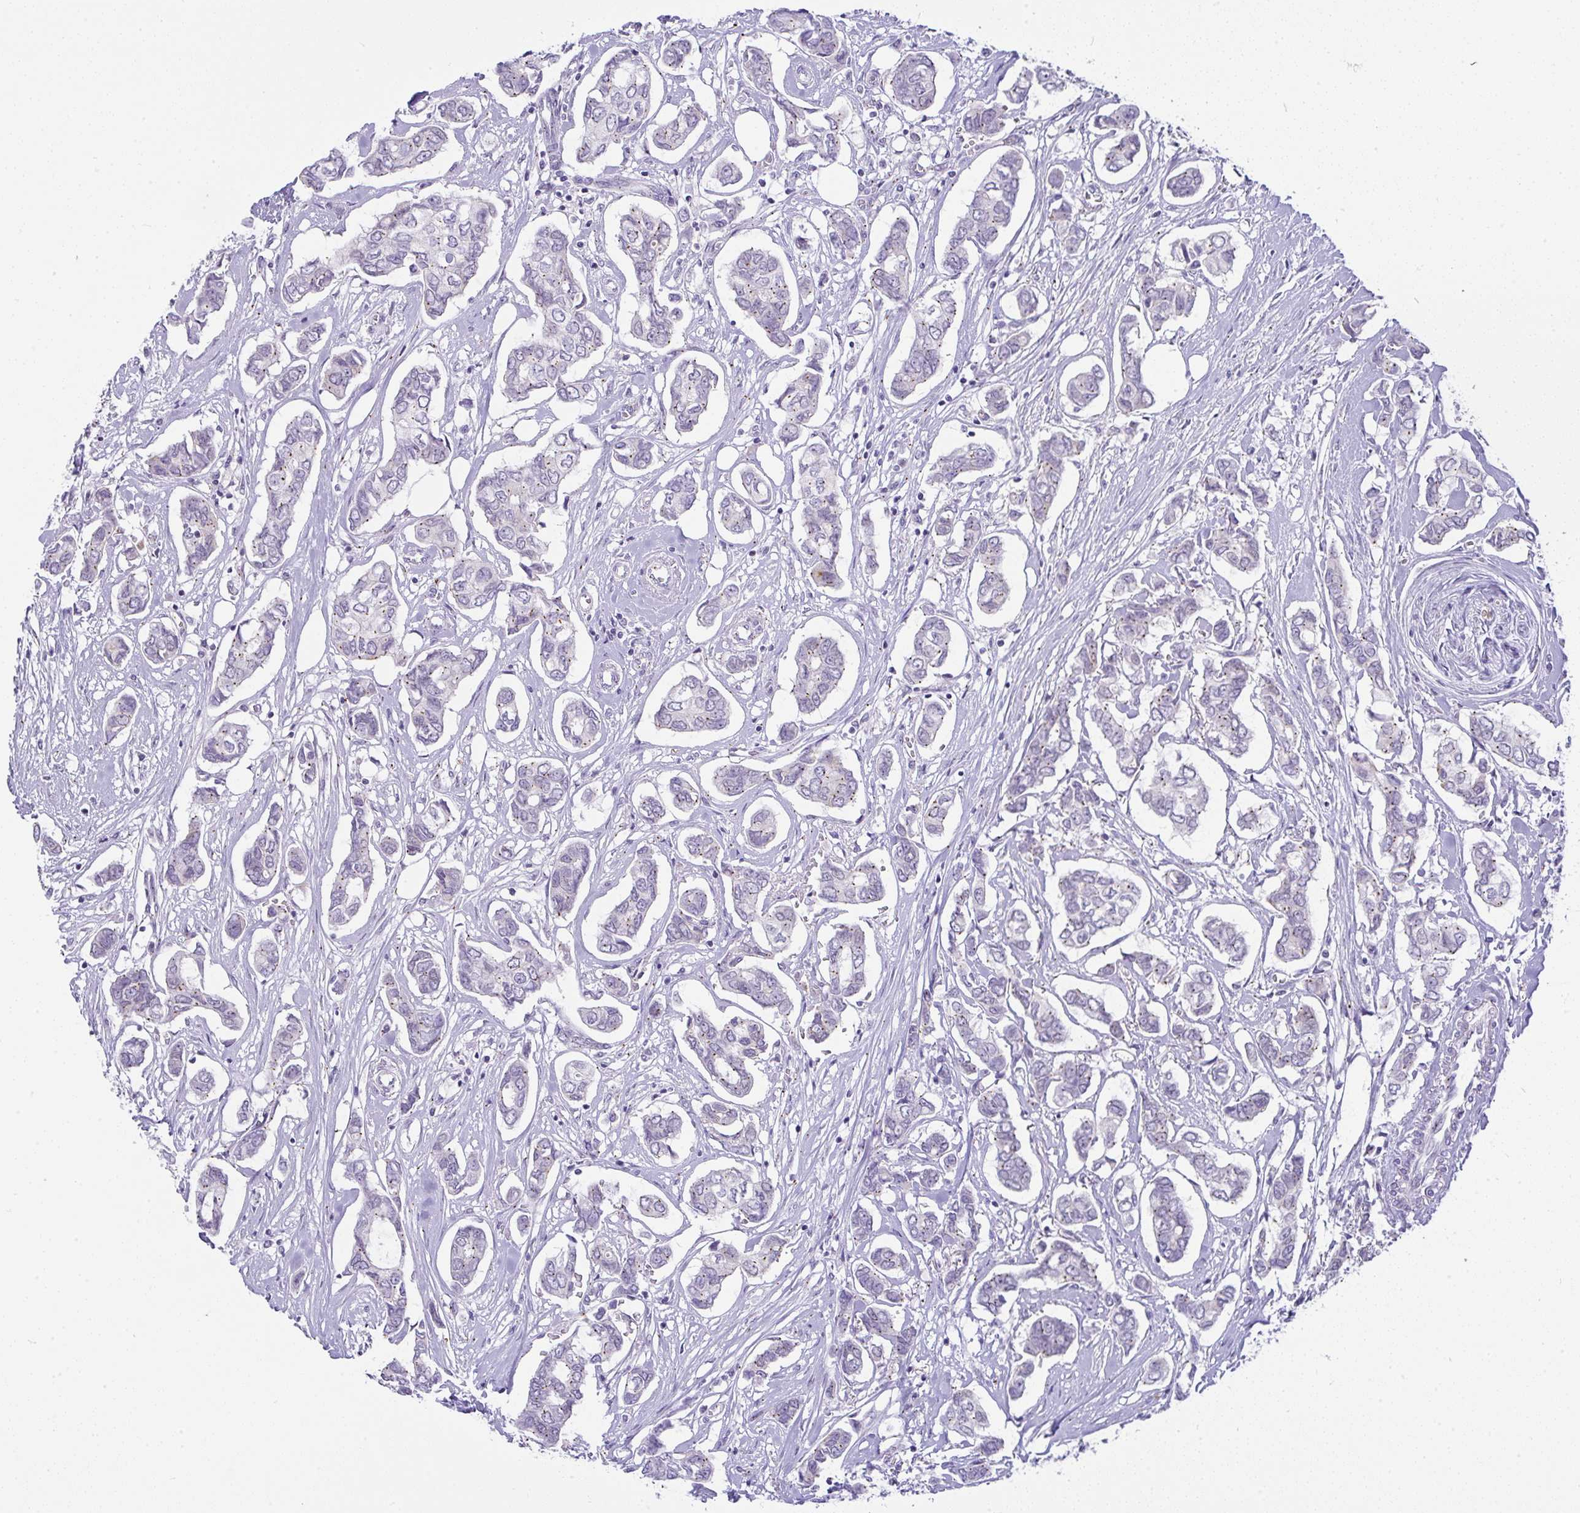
{"staining": {"intensity": "weak", "quantity": "<25%", "location": "cytoplasmic/membranous"}, "tissue": "breast cancer", "cell_type": "Tumor cells", "image_type": "cancer", "snomed": [{"axis": "morphology", "description": "Duct carcinoma"}, {"axis": "topography", "description": "Breast"}], "caption": "This is a image of immunohistochemistry (IHC) staining of breast cancer, which shows no expression in tumor cells. Brightfield microscopy of immunohistochemistry stained with DAB (brown) and hematoxylin (blue), captured at high magnification.", "gene": "FAM177A1", "patient": {"sex": "female", "age": 73}}